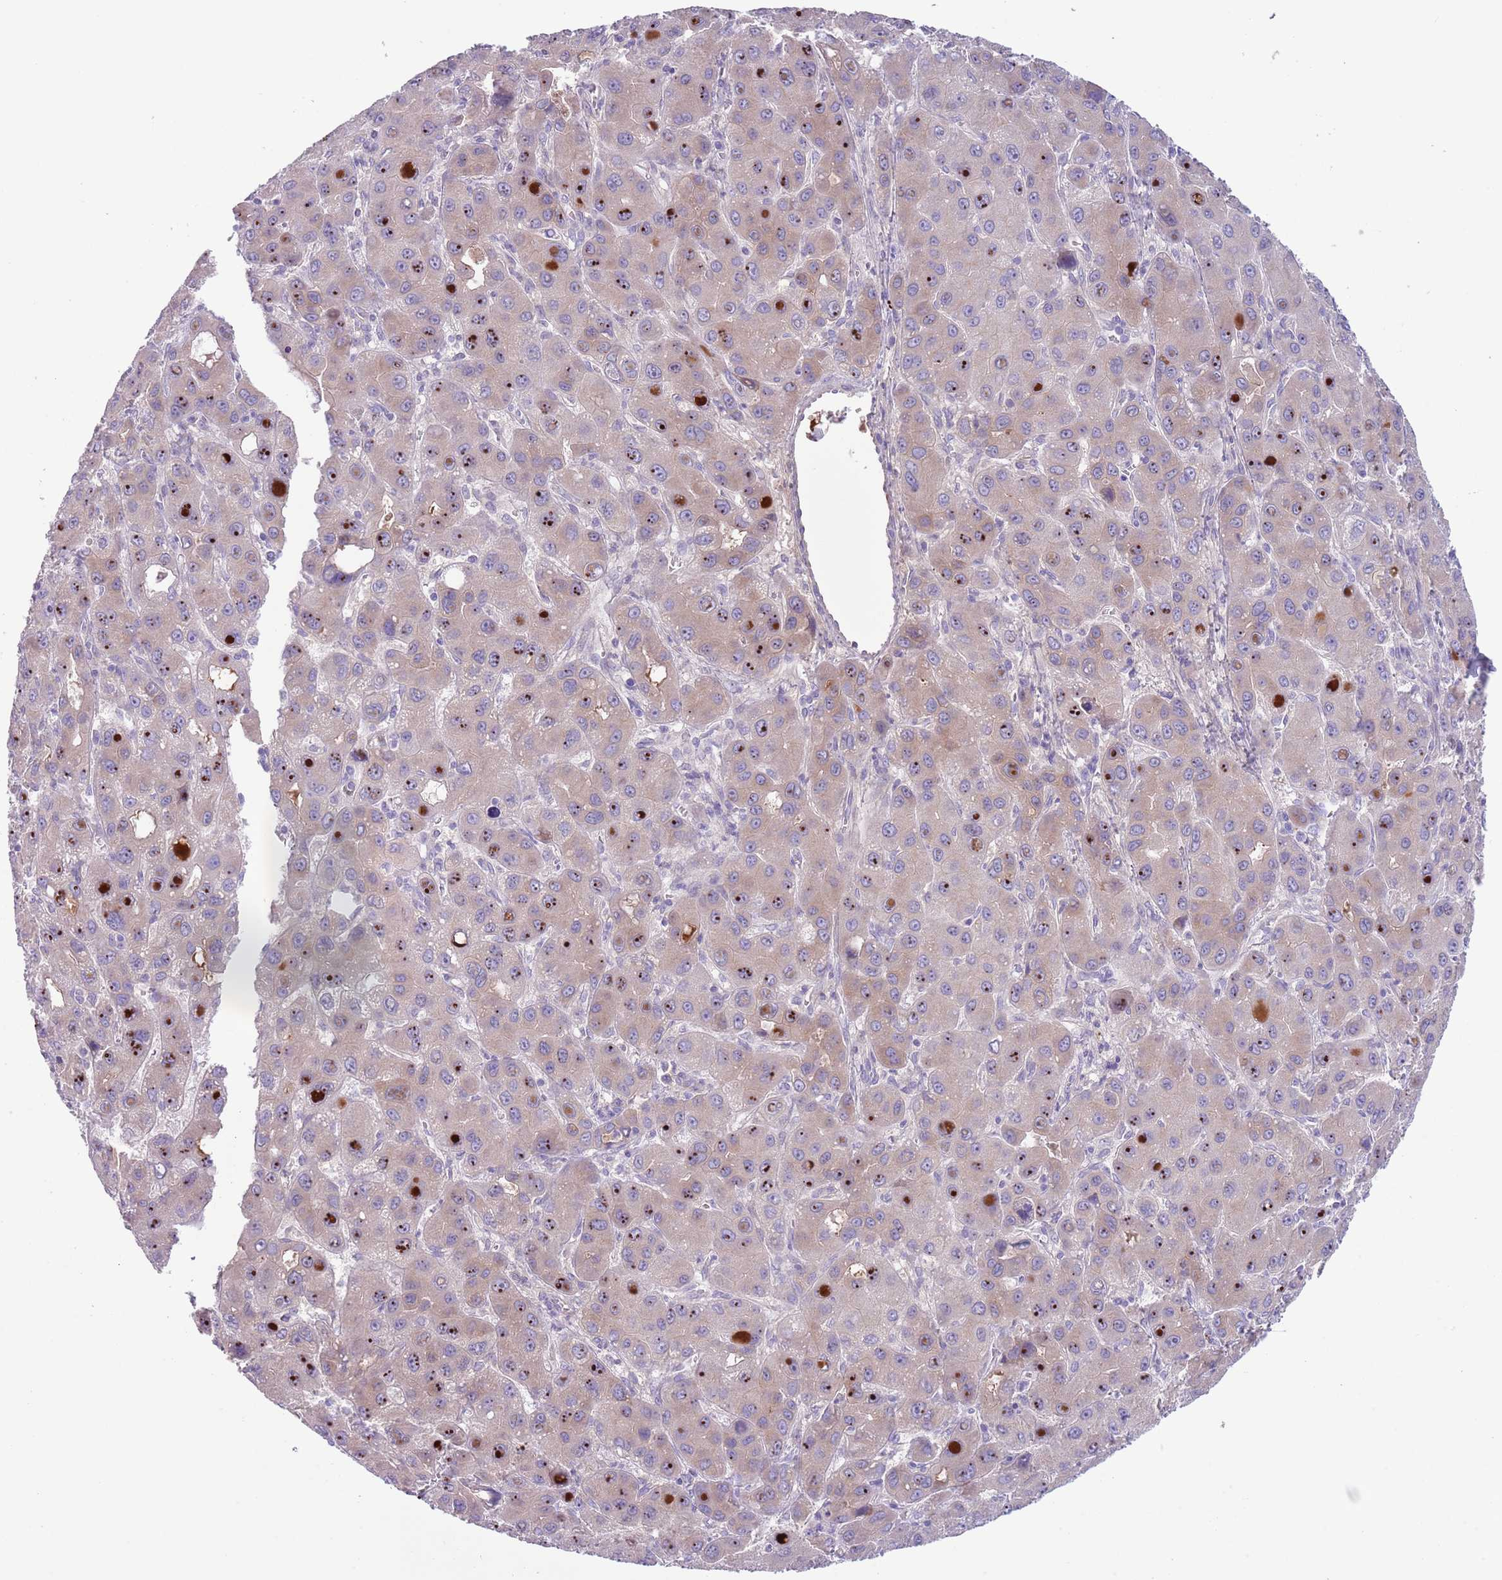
{"staining": {"intensity": "weak", "quantity": "25%-75%", "location": "cytoplasmic/membranous"}, "tissue": "liver cancer", "cell_type": "Tumor cells", "image_type": "cancer", "snomed": [{"axis": "morphology", "description": "Carcinoma, Hepatocellular, NOS"}, {"axis": "topography", "description": "Liver"}], "caption": "Immunohistochemical staining of liver cancer (hepatocellular carcinoma) exhibits low levels of weak cytoplasmic/membranous protein positivity in about 25%-75% of tumor cells.", "gene": "CFH", "patient": {"sex": "male", "age": 55}}